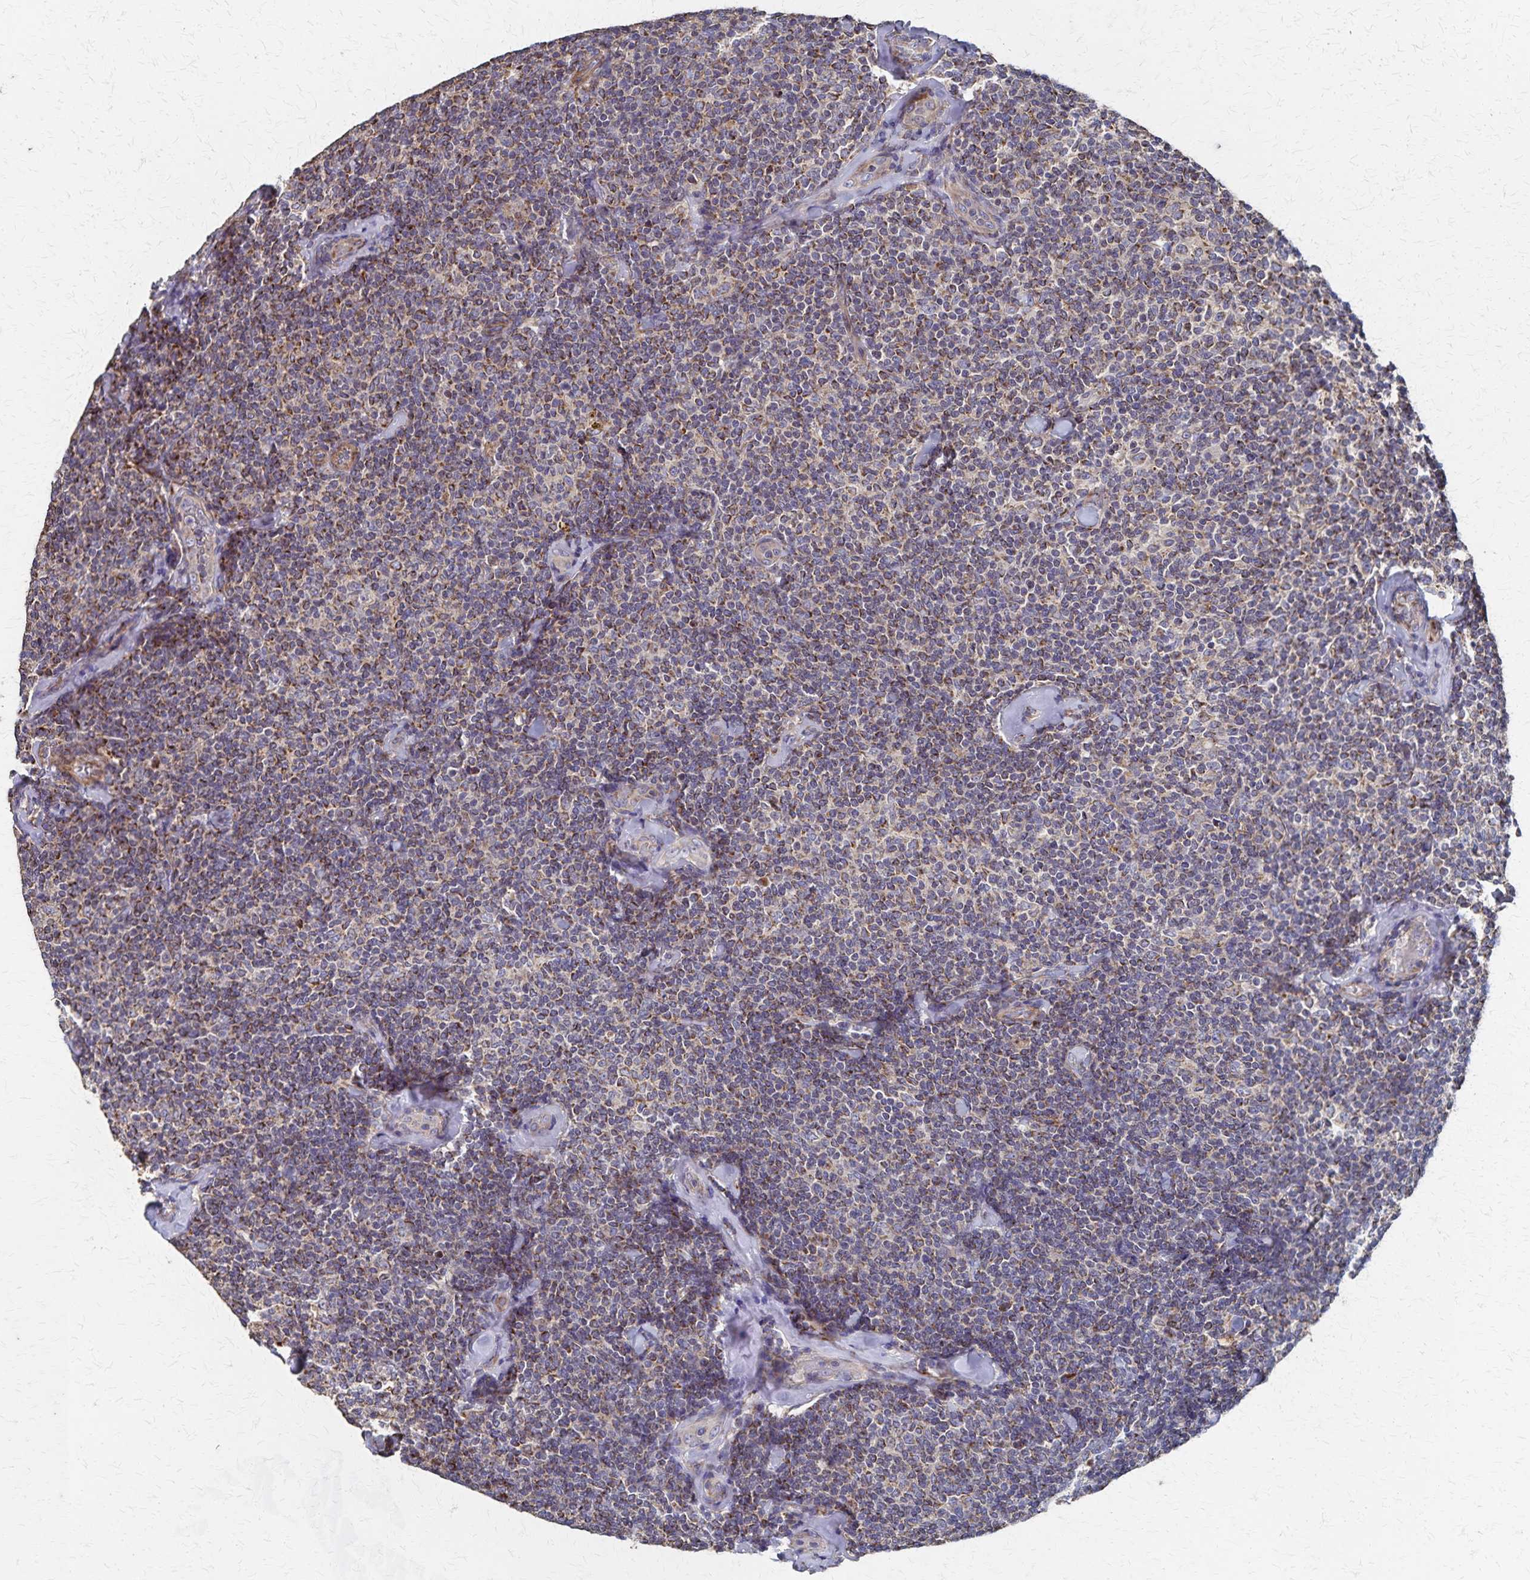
{"staining": {"intensity": "moderate", "quantity": "25%-75%", "location": "cytoplasmic/membranous"}, "tissue": "lymphoma", "cell_type": "Tumor cells", "image_type": "cancer", "snomed": [{"axis": "morphology", "description": "Malignant lymphoma, non-Hodgkin's type, Low grade"}, {"axis": "topography", "description": "Lymph node"}], "caption": "Immunohistochemistry (IHC) (DAB (3,3'-diaminobenzidine)) staining of lymphoma displays moderate cytoplasmic/membranous protein positivity in approximately 25%-75% of tumor cells. (DAB (3,3'-diaminobenzidine) IHC, brown staining for protein, blue staining for nuclei).", "gene": "PGAP2", "patient": {"sex": "female", "age": 56}}